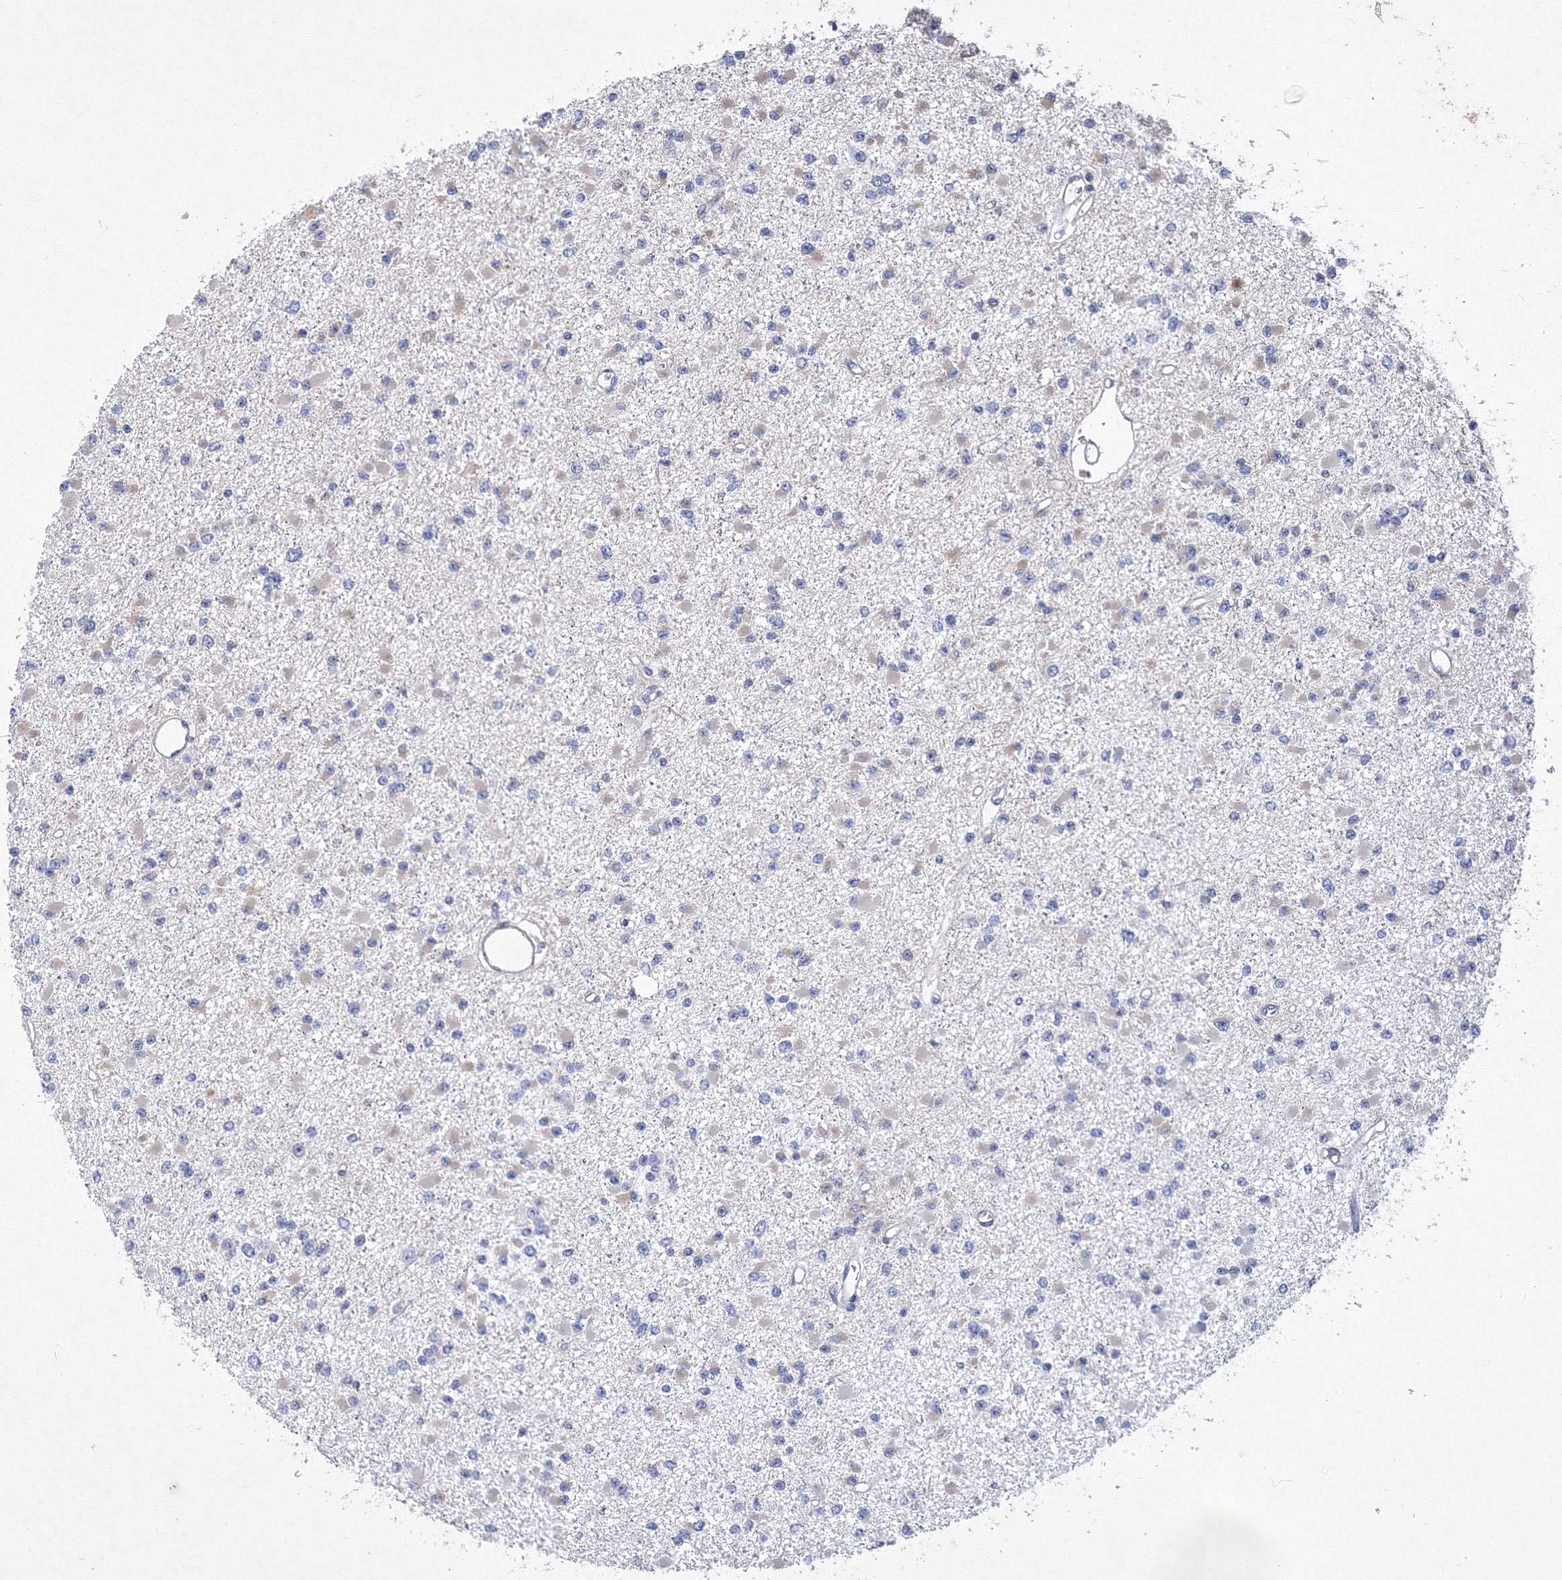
{"staining": {"intensity": "negative", "quantity": "none", "location": "none"}, "tissue": "glioma", "cell_type": "Tumor cells", "image_type": "cancer", "snomed": [{"axis": "morphology", "description": "Glioma, malignant, Low grade"}, {"axis": "topography", "description": "Brain"}], "caption": "Micrograph shows no significant protein positivity in tumor cells of malignant glioma (low-grade).", "gene": "SNX18", "patient": {"sex": "female", "age": 22}}